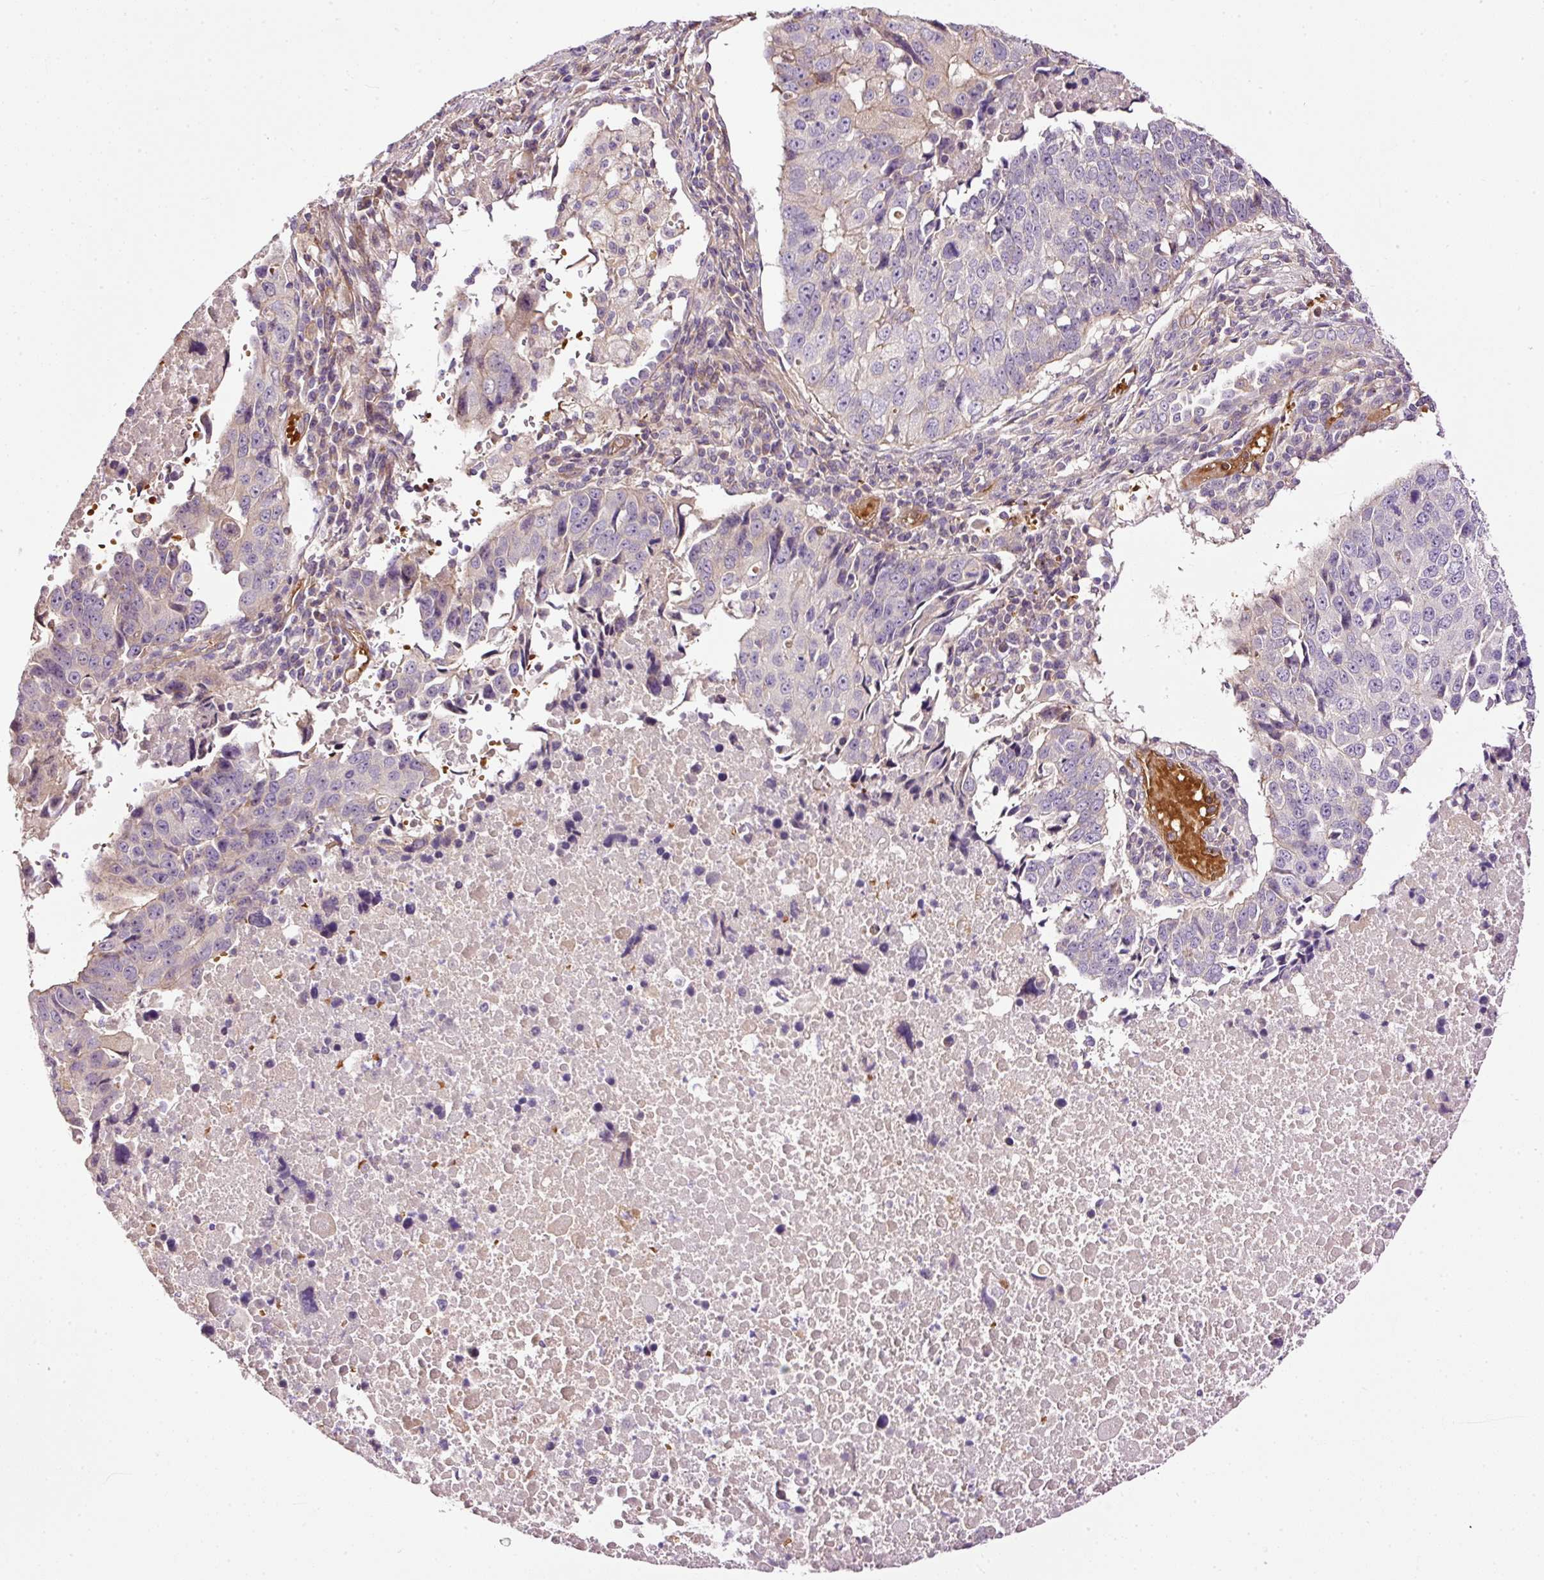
{"staining": {"intensity": "negative", "quantity": "none", "location": "none"}, "tissue": "lung cancer", "cell_type": "Tumor cells", "image_type": "cancer", "snomed": [{"axis": "morphology", "description": "Squamous cell carcinoma, NOS"}, {"axis": "topography", "description": "Lung"}], "caption": "IHC histopathology image of neoplastic tissue: human squamous cell carcinoma (lung) stained with DAB exhibits no significant protein staining in tumor cells. (DAB (3,3'-diaminobenzidine) IHC visualized using brightfield microscopy, high magnification).", "gene": "USHBP1", "patient": {"sex": "female", "age": 66}}